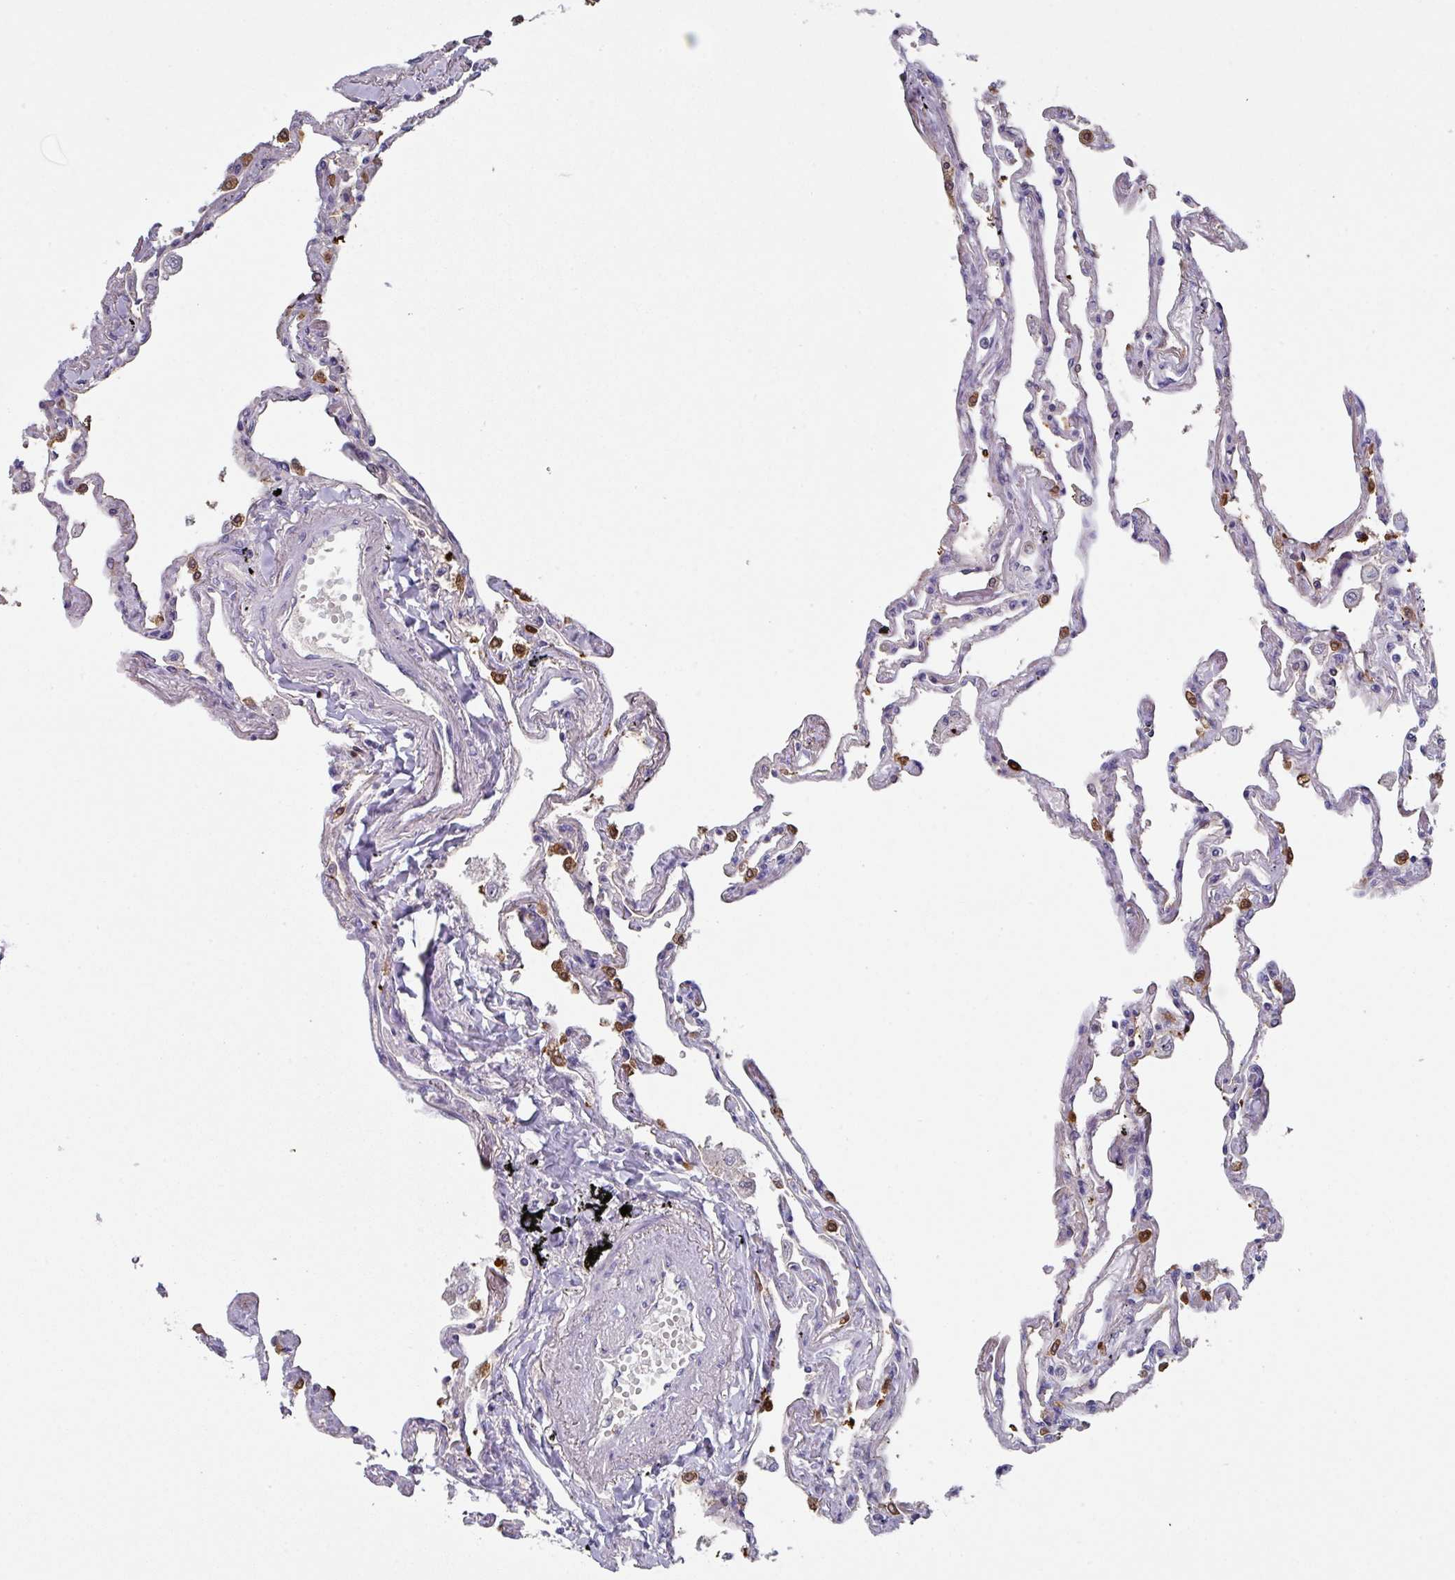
{"staining": {"intensity": "strong", "quantity": "25%-75%", "location": "nuclear"}, "tissue": "lung", "cell_type": "Alveolar cells", "image_type": "normal", "snomed": [{"axis": "morphology", "description": "Normal tissue, NOS"}, {"axis": "topography", "description": "Lung"}], "caption": "Alveolar cells reveal high levels of strong nuclear staining in about 25%-75% of cells in normal lung. (brown staining indicates protein expression, while blue staining denotes nuclei).", "gene": "DEFB115", "patient": {"sex": "female", "age": 67}}